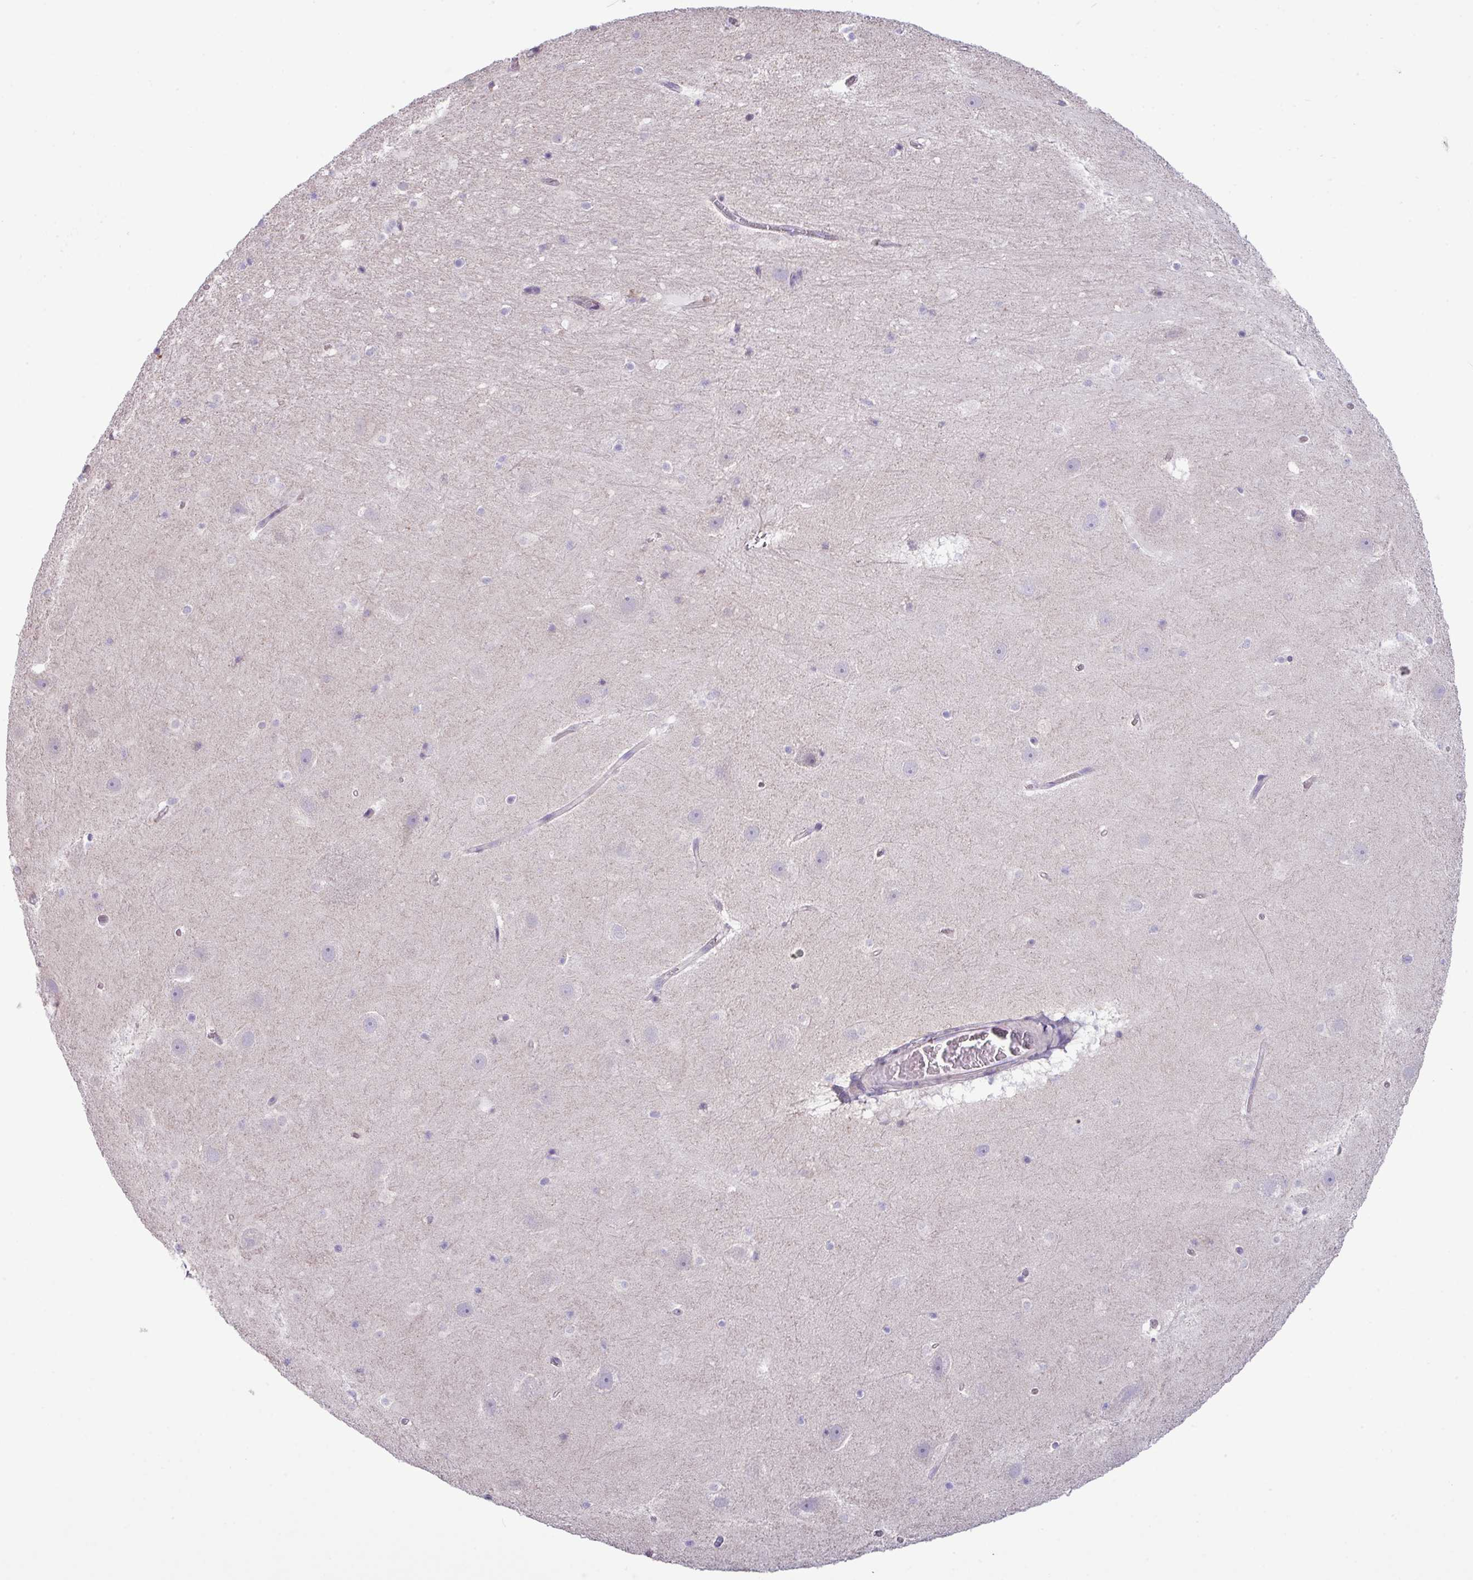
{"staining": {"intensity": "negative", "quantity": "none", "location": "none"}, "tissue": "hippocampus", "cell_type": "Glial cells", "image_type": "normal", "snomed": [{"axis": "morphology", "description": "Normal tissue, NOS"}, {"axis": "topography", "description": "Hippocampus"}], "caption": "This histopathology image is of unremarkable hippocampus stained with IHC to label a protein in brown with the nuclei are counter-stained blue. There is no staining in glial cells. The staining was performed using DAB (3,3'-diaminobenzidine) to visualize the protein expression in brown, while the nuclei were stained in blue with hematoxylin (Magnification: 20x).", "gene": "IRGC", "patient": {"sex": "male", "age": 37}}